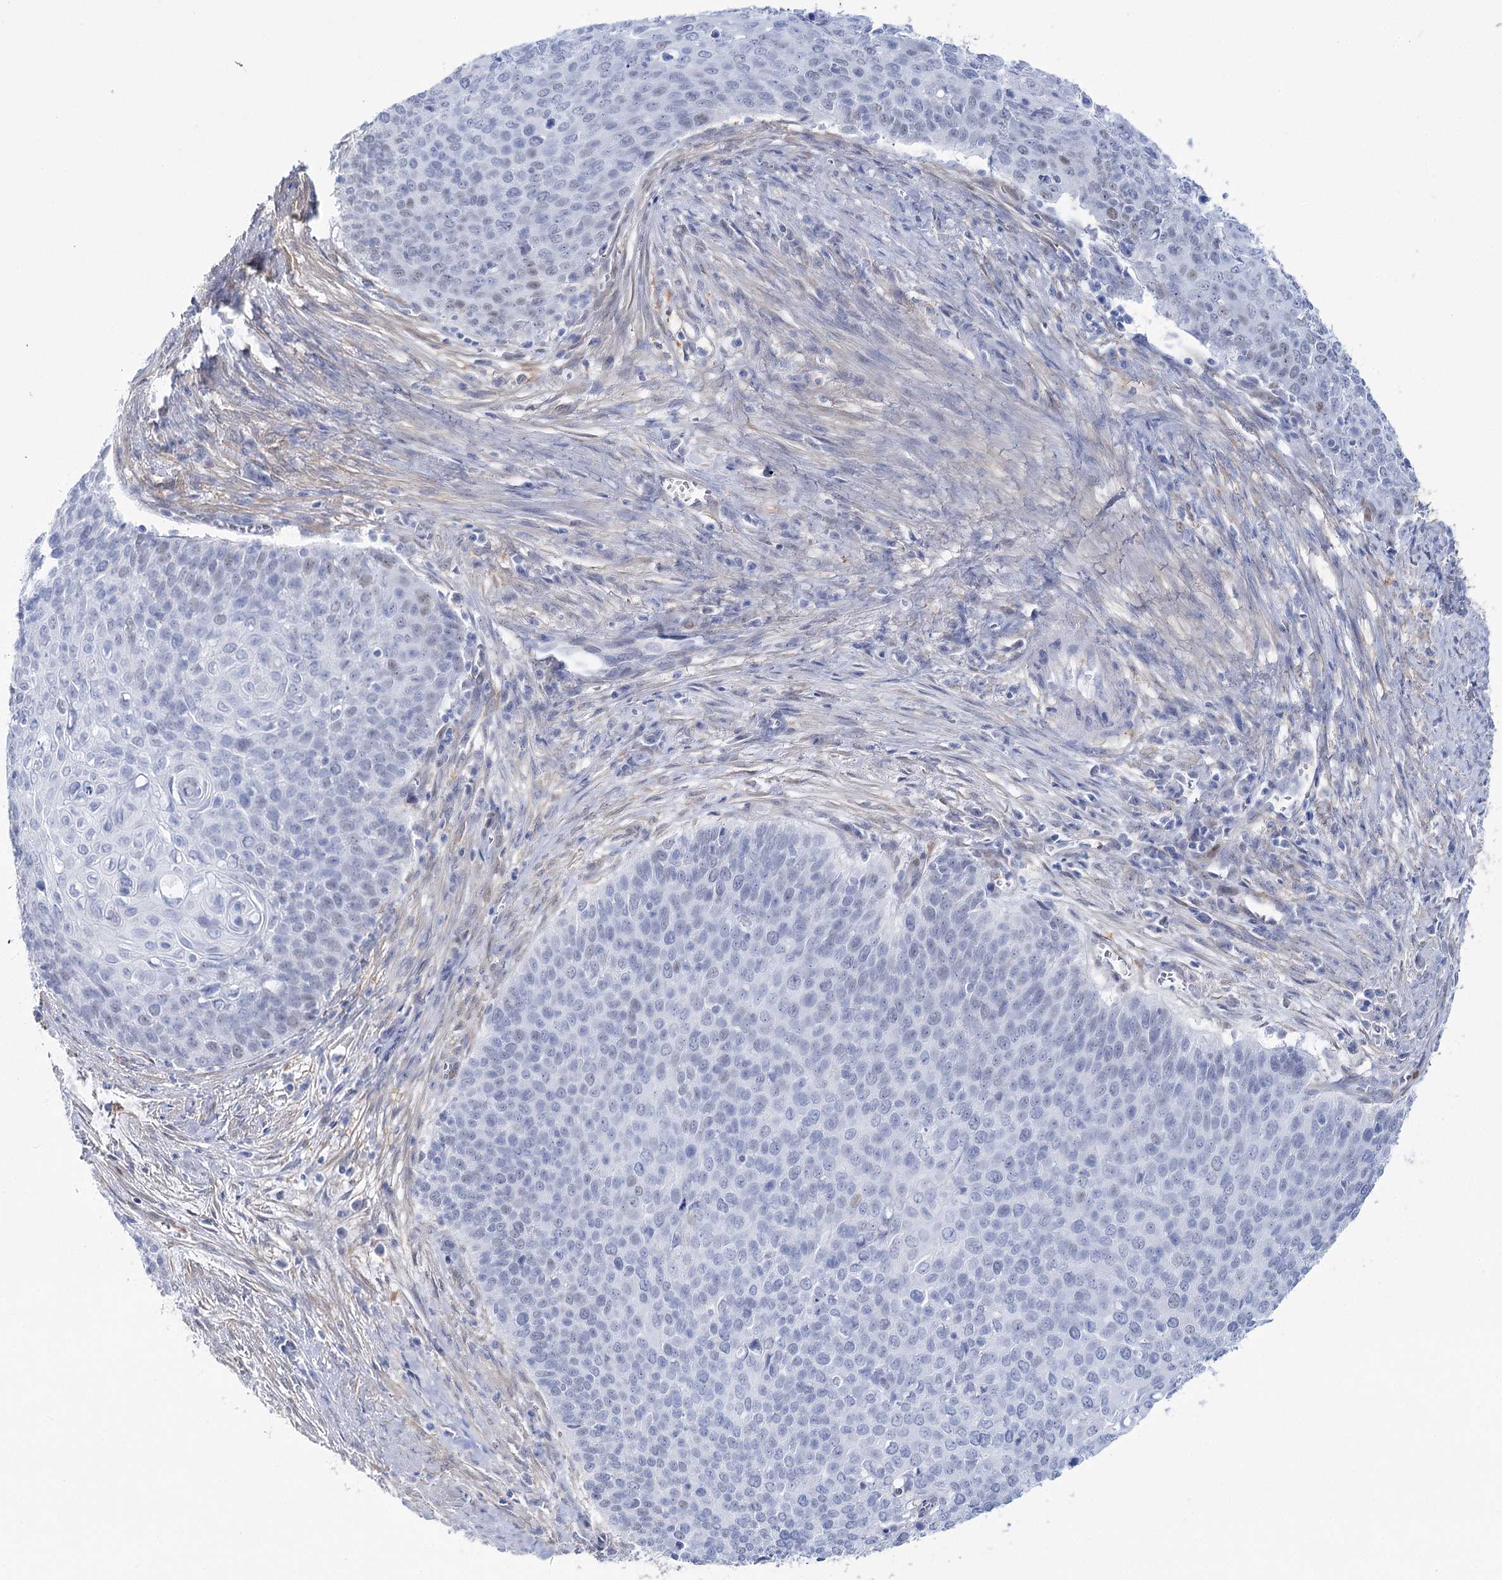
{"staining": {"intensity": "negative", "quantity": "none", "location": "none"}, "tissue": "cervical cancer", "cell_type": "Tumor cells", "image_type": "cancer", "snomed": [{"axis": "morphology", "description": "Squamous cell carcinoma, NOS"}, {"axis": "topography", "description": "Cervix"}], "caption": "High power microscopy photomicrograph of an IHC photomicrograph of cervical squamous cell carcinoma, revealing no significant staining in tumor cells. (DAB (3,3'-diaminobenzidine) IHC visualized using brightfield microscopy, high magnification).", "gene": "UGDH", "patient": {"sex": "female", "age": 39}}